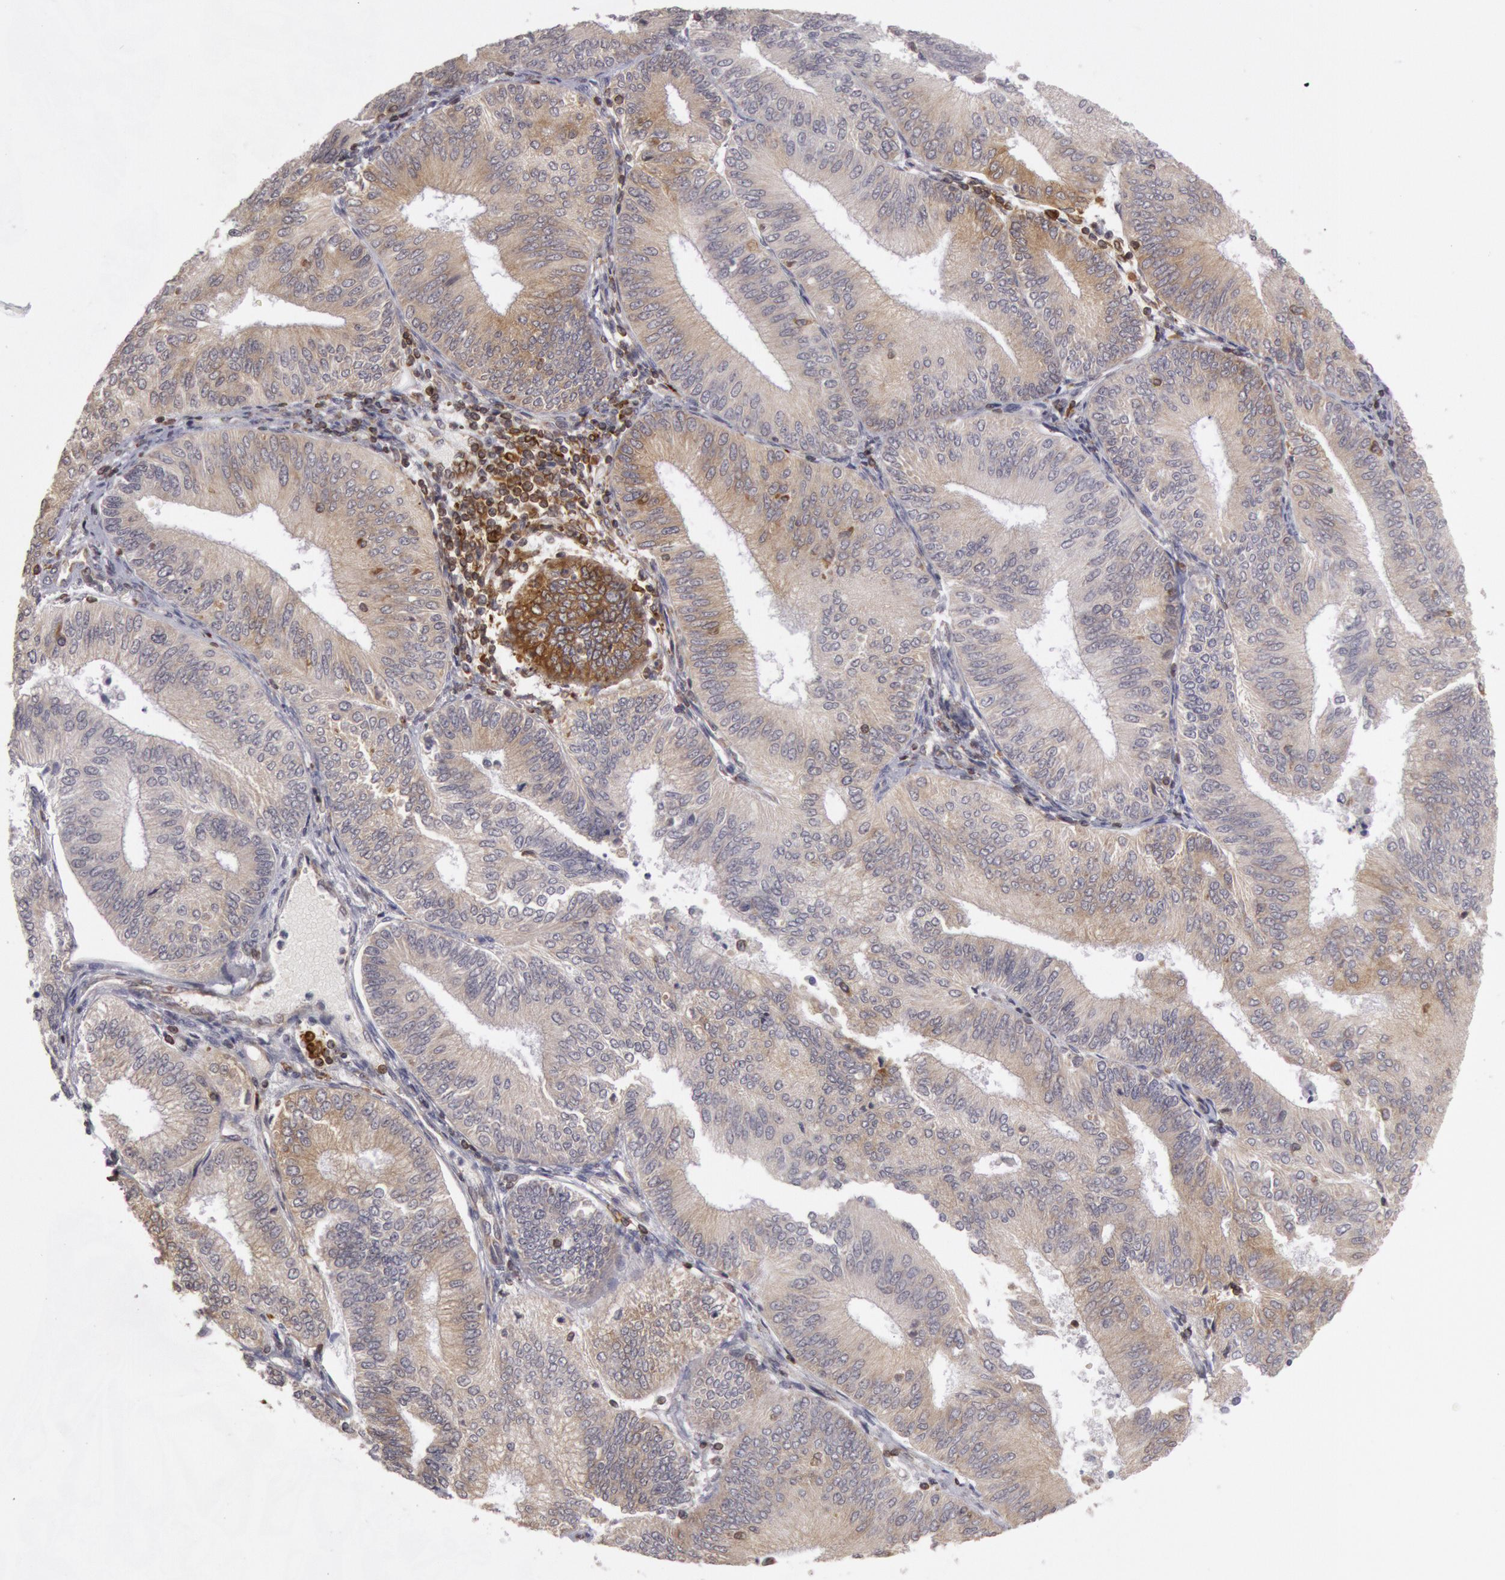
{"staining": {"intensity": "weak", "quantity": ">75%", "location": "cytoplasmic/membranous"}, "tissue": "endometrial cancer", "cell_type": "Tumor cells", "image_type": "cancer", "snomed": [{"axis": "morphology", "description": "Adenocarcinoma, NOS"}, {"axis": "topography", "description": "Endometrium"}], "caption": "Immunohistochemical staining of human adenocarcinoma (endometrial) reveals weak cytoplasmic/membranous protein positivity in approximately >75% of tumor cells.", "gene": "TAP2", "patient": {"sex": "female", "age": 55}}